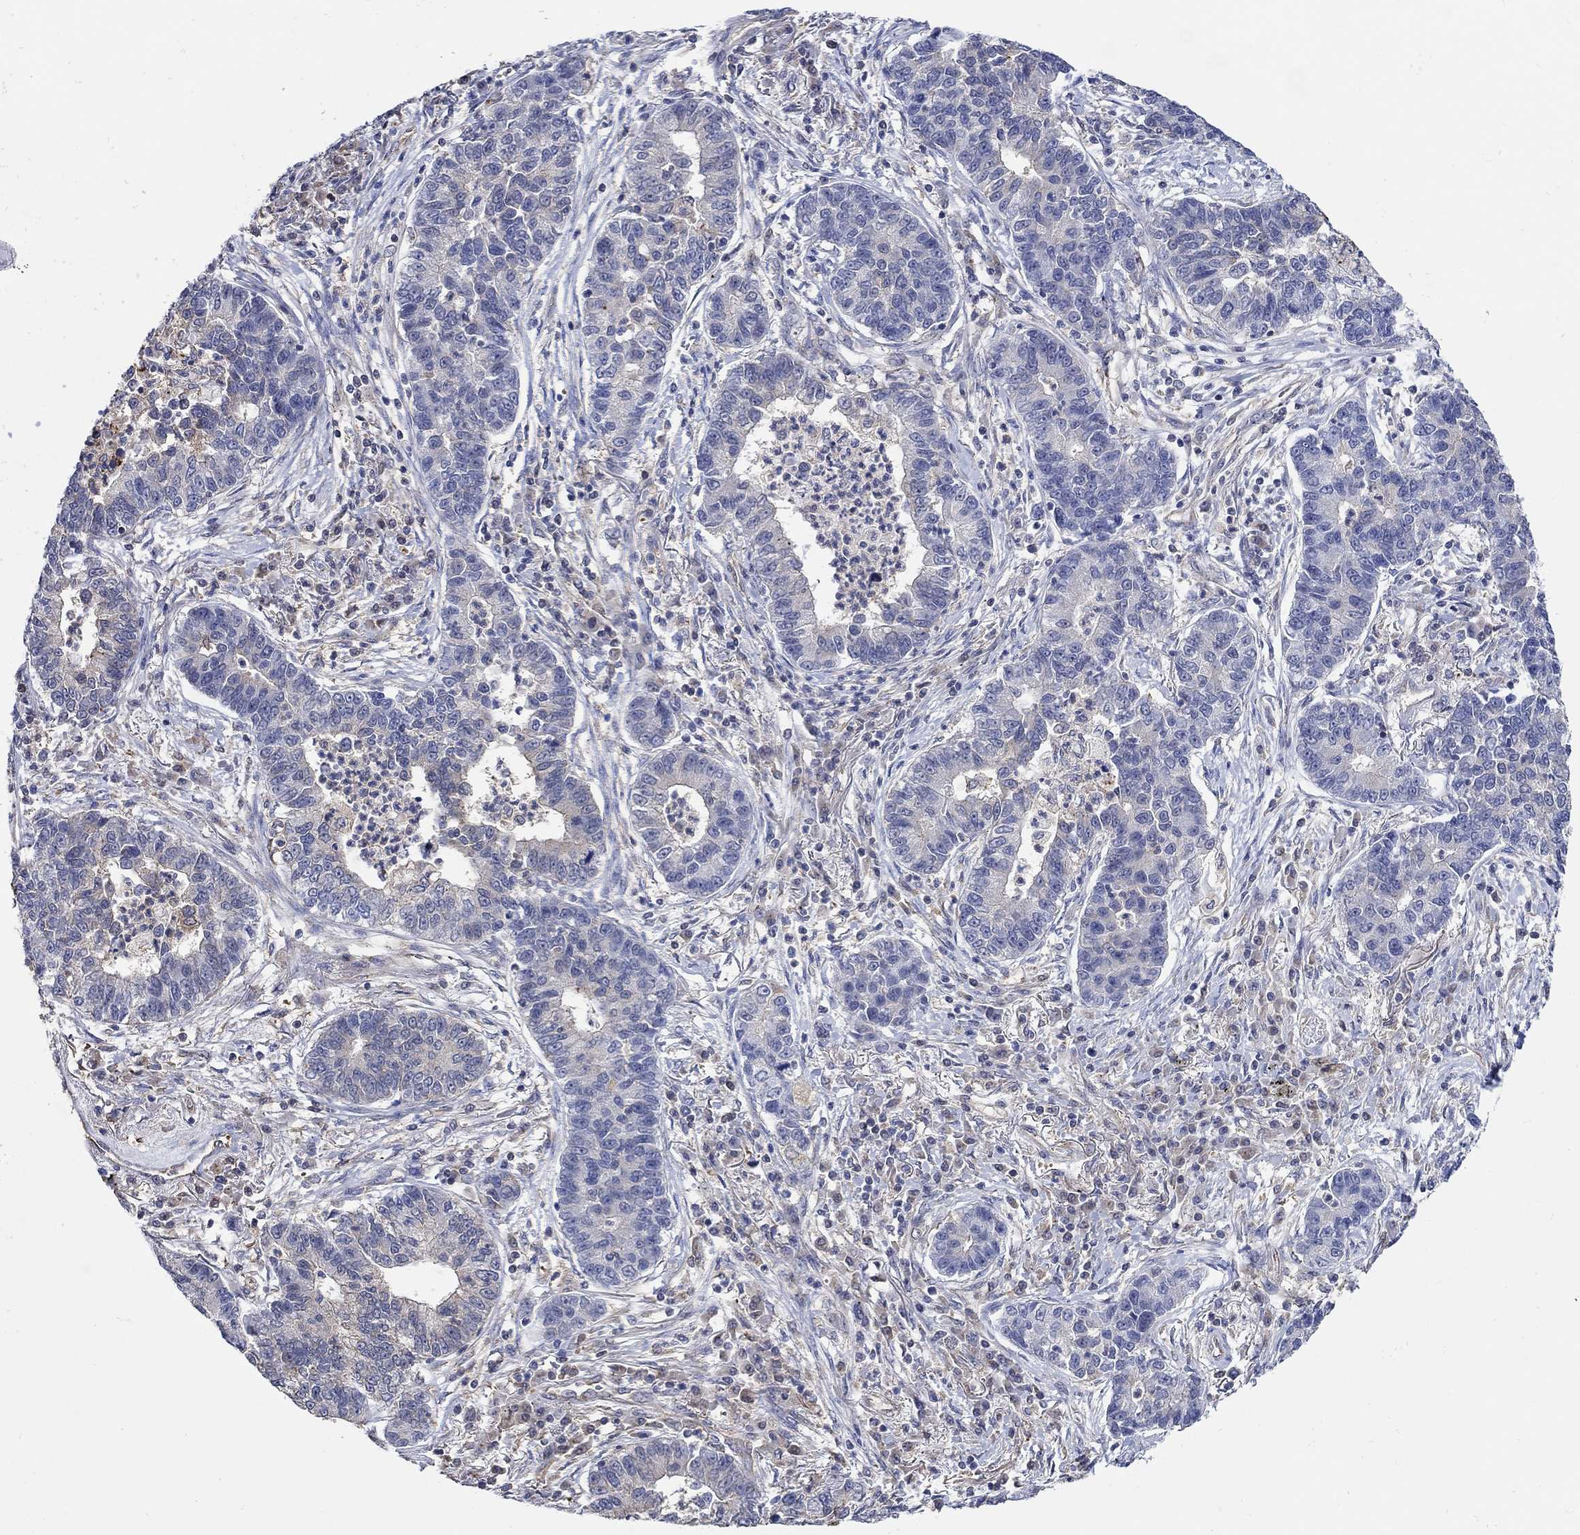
{"staining": {"intensity": "negative", "quantity": "none", "location": "none"}, "tissue": "lung cancer", "cell_type": "Tumor cells", "image_type": "cancer", "snomed": [{"axis": "morphology", "description": "Adenocarcinoma, NOS"}, {"axis": "topography", "description": "Lung"}], "caption": "Immunohistochemical staining of human lung adenocarcinoma displays no significant positivity in tumor cells.", "gene": "TEKT3", "patient": {"sex": "female", "age": 57}}